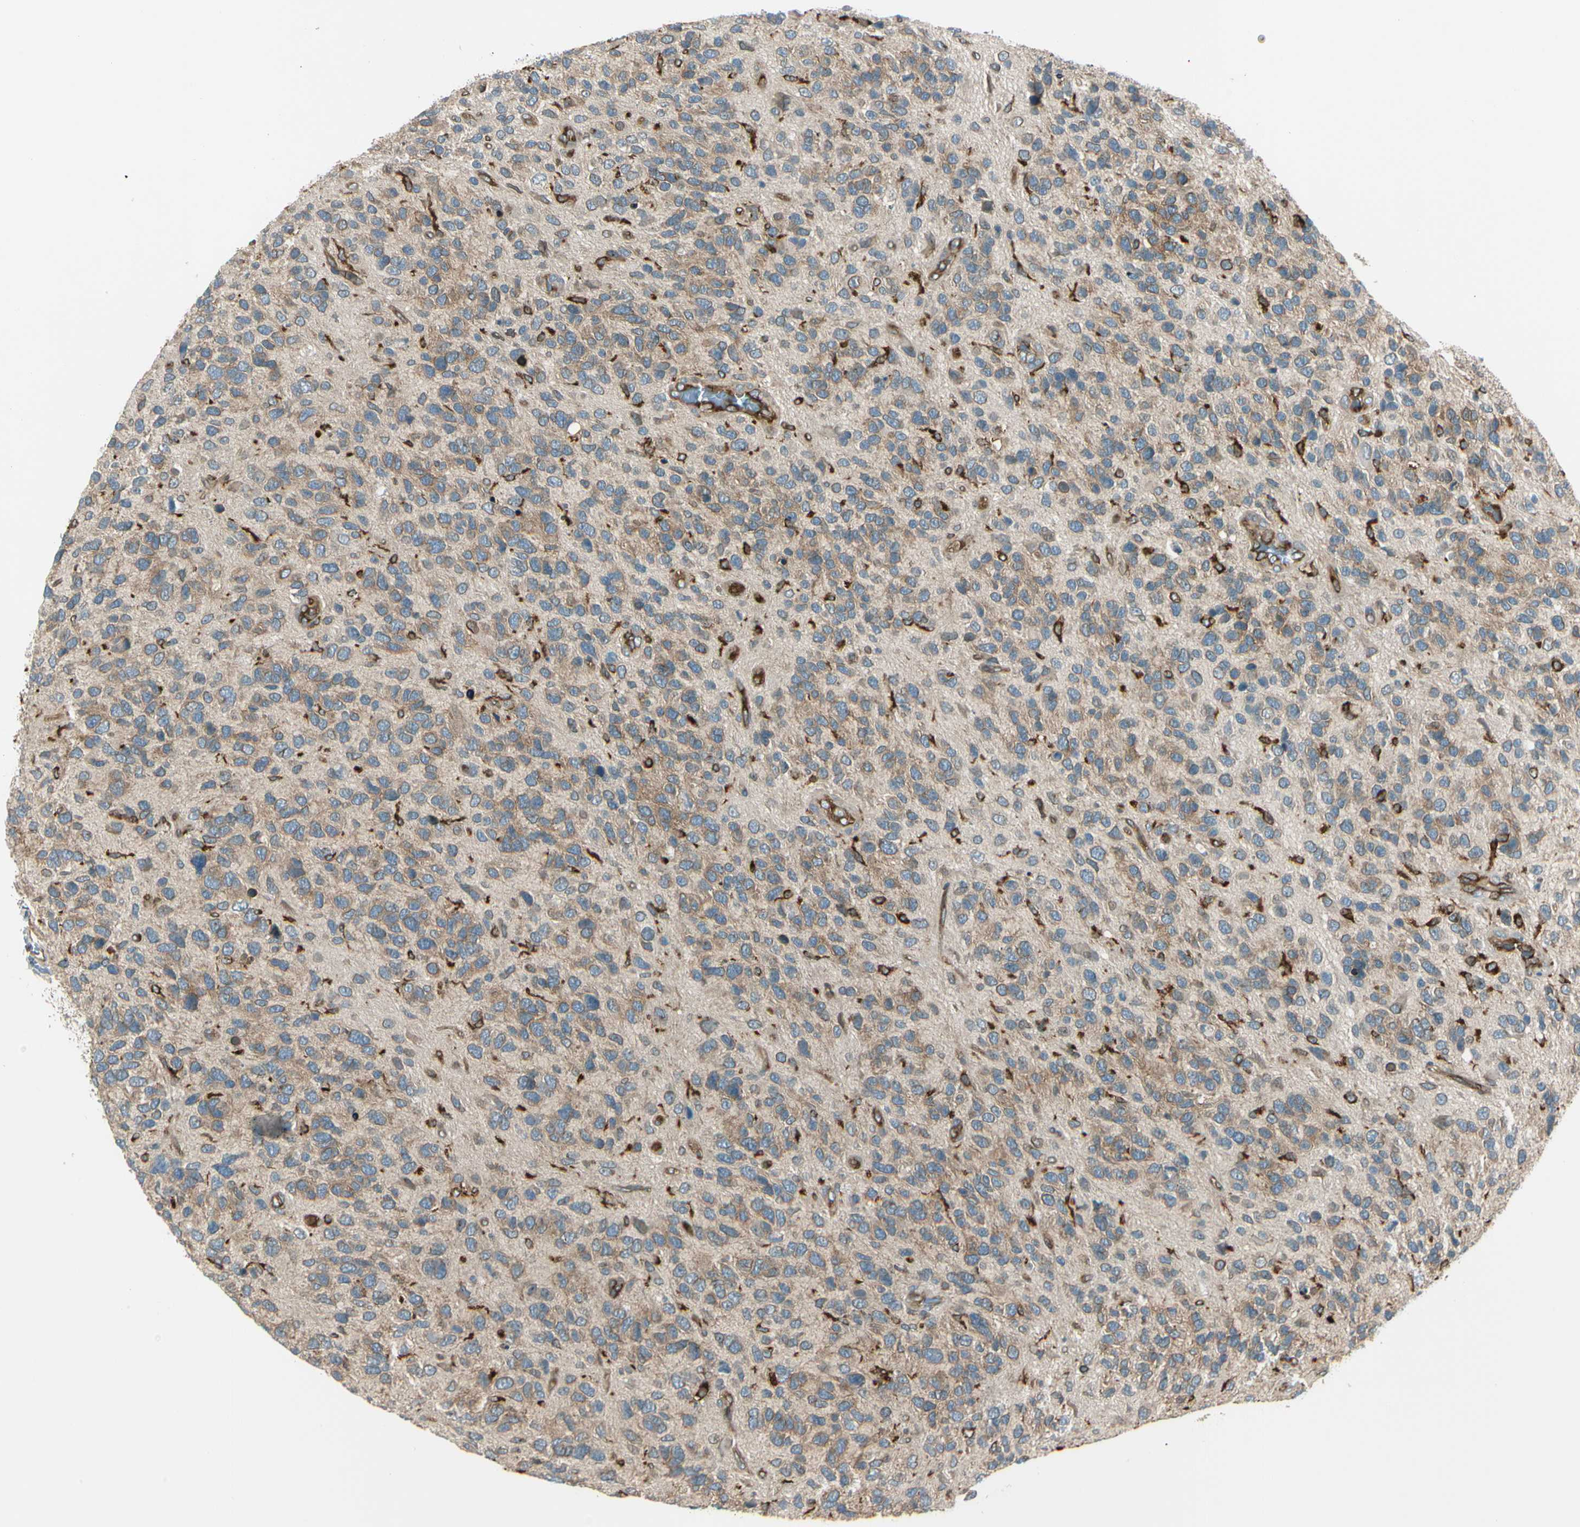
{"staining": {"intensity": "moderate", "quantity": "<25%", "location": "cytoplasmic/membranous,nuclear"}, "tissue": "glioma", "cell_type": "Tumor cells", "image_type": "cancer", "snomed": [{"axis": "morphology", "description": "Glioma, malignant, High grade"}, {"axis": "topography", "description": "Brain"}], "caption": "High-grade glioma (malignant) stained for a protein demonstrates moderate cytoplasmic/membranous and nuclear positivity in tumor cells. (DAB (3,3'-diaminobenzidine) = brown stain, brightfield microscopy at high magnification).", "gene": "TRIO", "patient": {"sex": "female", "age": 58}}